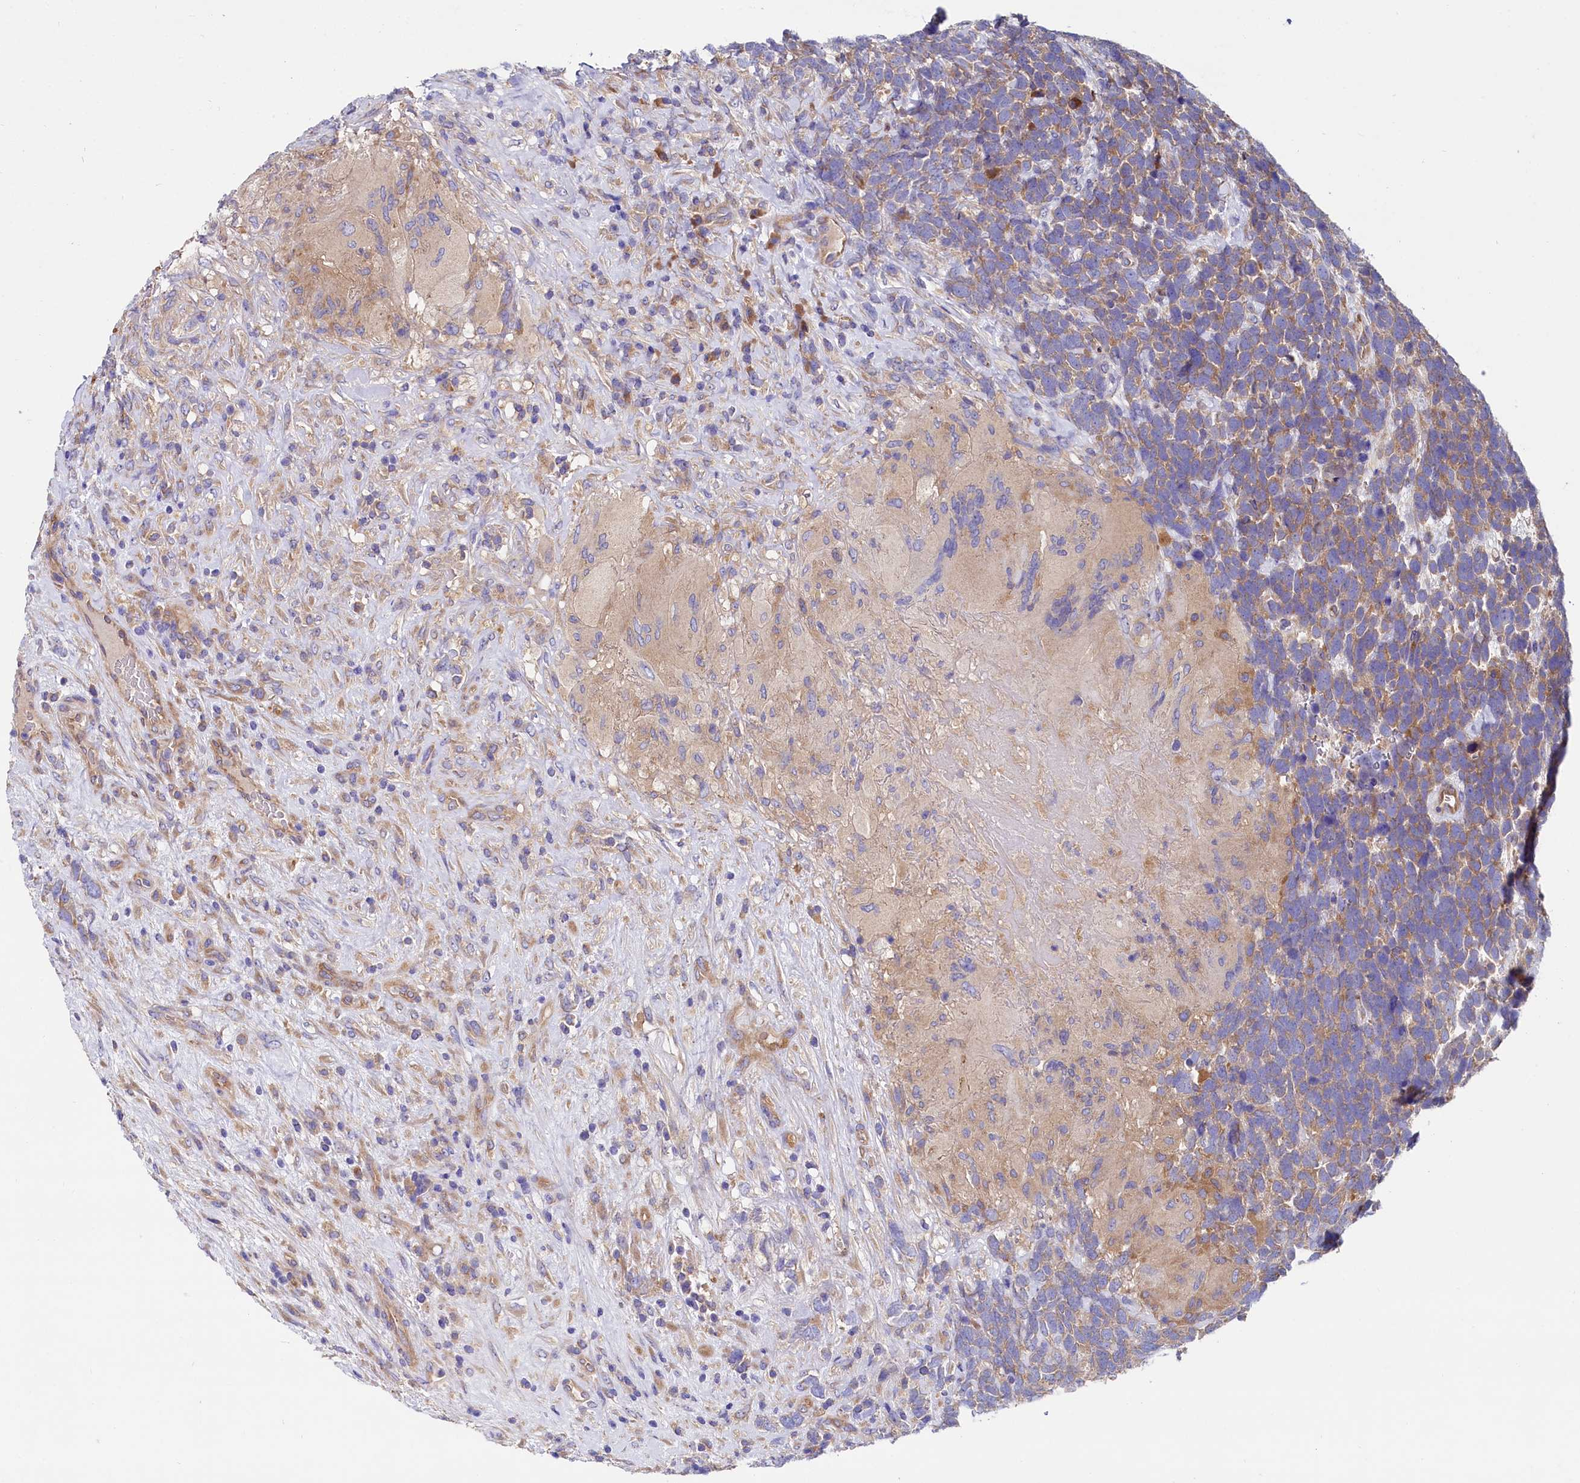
{"staining": {"intensity": "weak", "quantity": "25%-75%", "location": "cytoplasmic/membranous"}, "tissue": "urothelial cancer", "cell_type": "Tumor cells", "image_type": "cancer", "snomed": [{"axis": "morphology", "description": "Urothelial carcinoma, High grade"}, {"axis": "topography", "description": "Urinary bladder"}], "caption": "A brown stain highlights weak cytoplasmic/membranous staining of a protein in human urothelial cancer tumor cells. (brown staining indicates protein expression, while blue staining denotes nuclei).", "gene": "QARS1", "patient": {"sex": "female", "age": 82}}